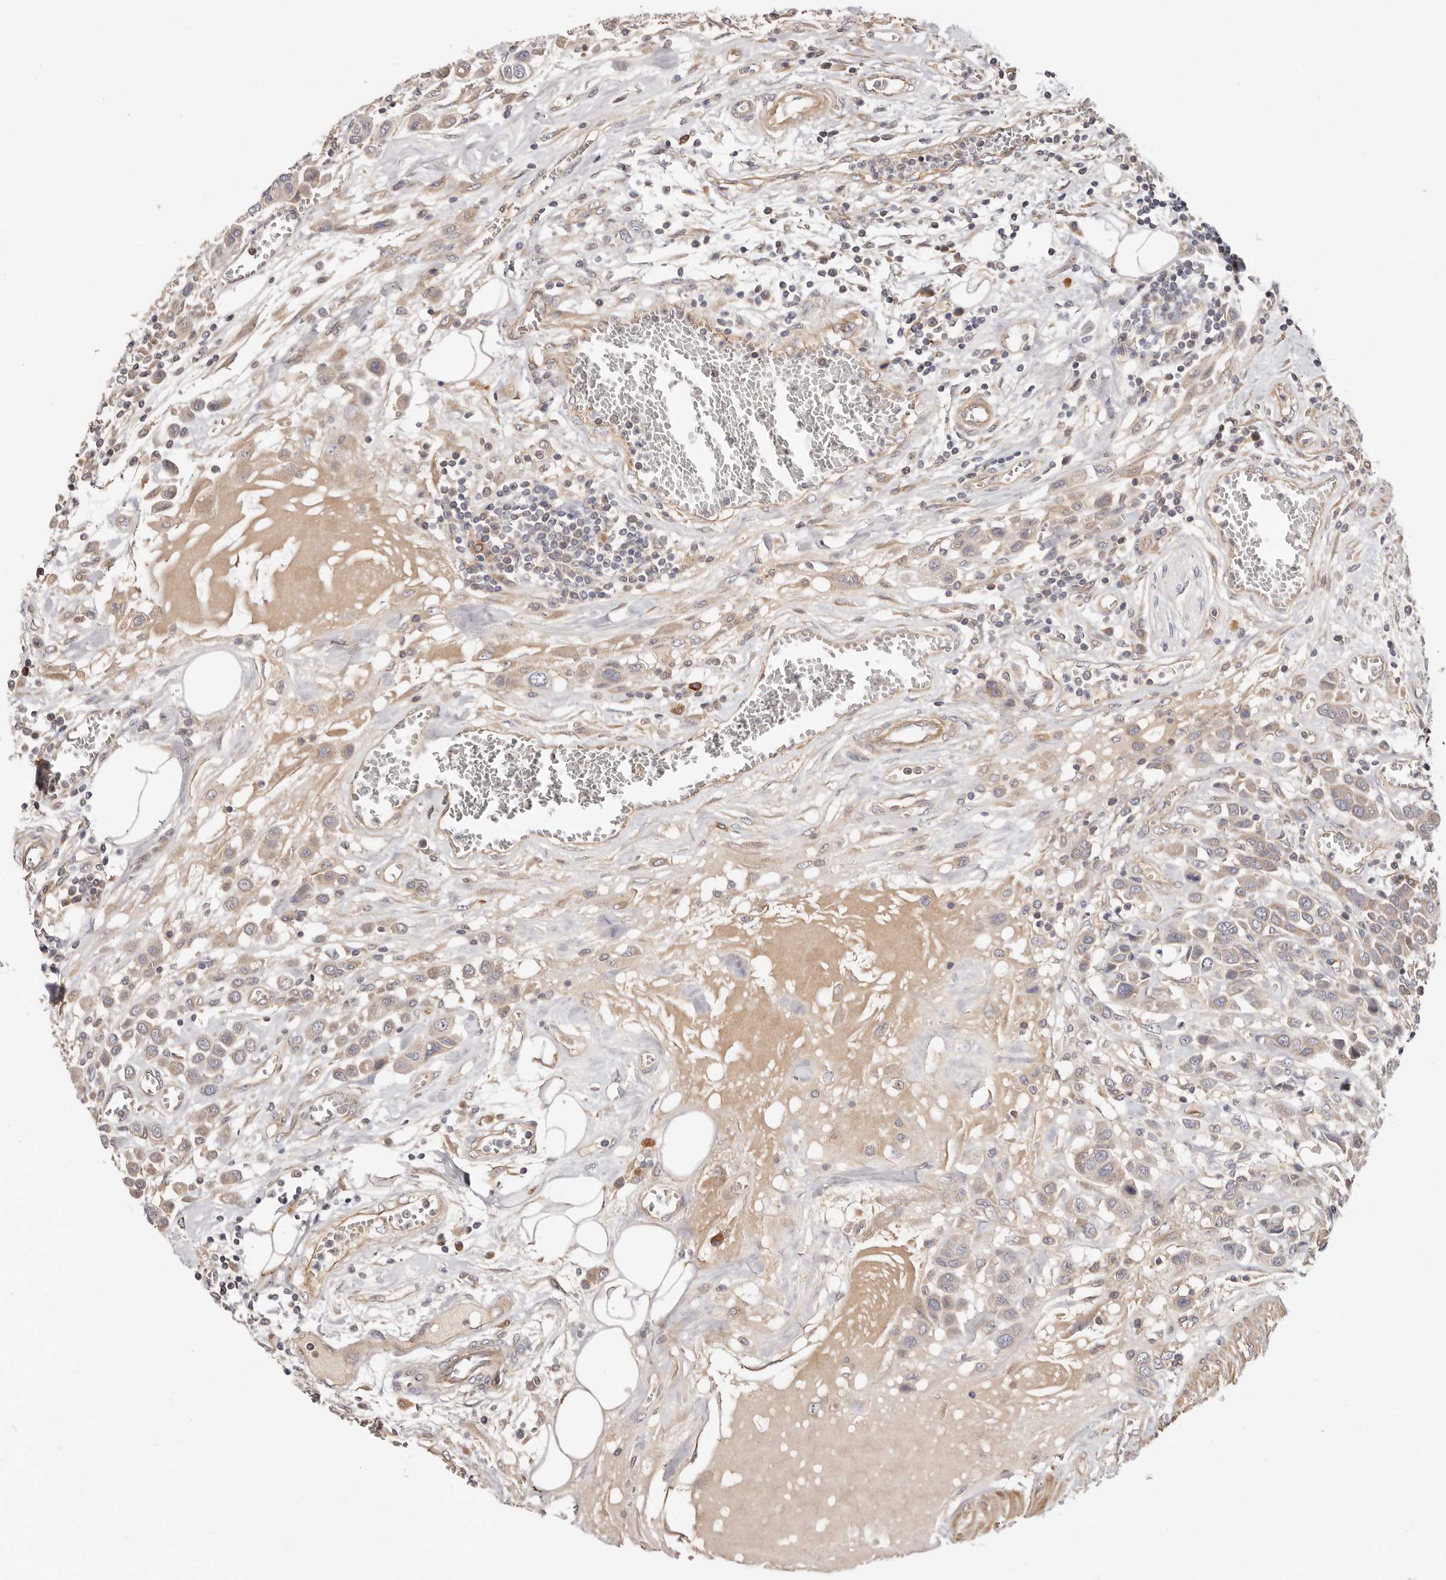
{"staining": {"intensity": "negative", "quantity": "none", "location": "none"}, "tissue": "urothelial cancer", "cell_type": "Tumor cells", "image_type": "cancer", "snomed": [{"axis": "morphology", "description": "Urothelial carcinoma, High grade"}, {"axis": "topography", "description": "Urinary bladder"}], "caption": "This image is of high-grade urothelial carcinoma stained with immunohistochemistry (IHC) to label a protein in brown with the nuclei are counter-stained blue. There is no expression in tumor cells.", "gene": "MACF1", "patient": {"sex": "male", "age": 50}}